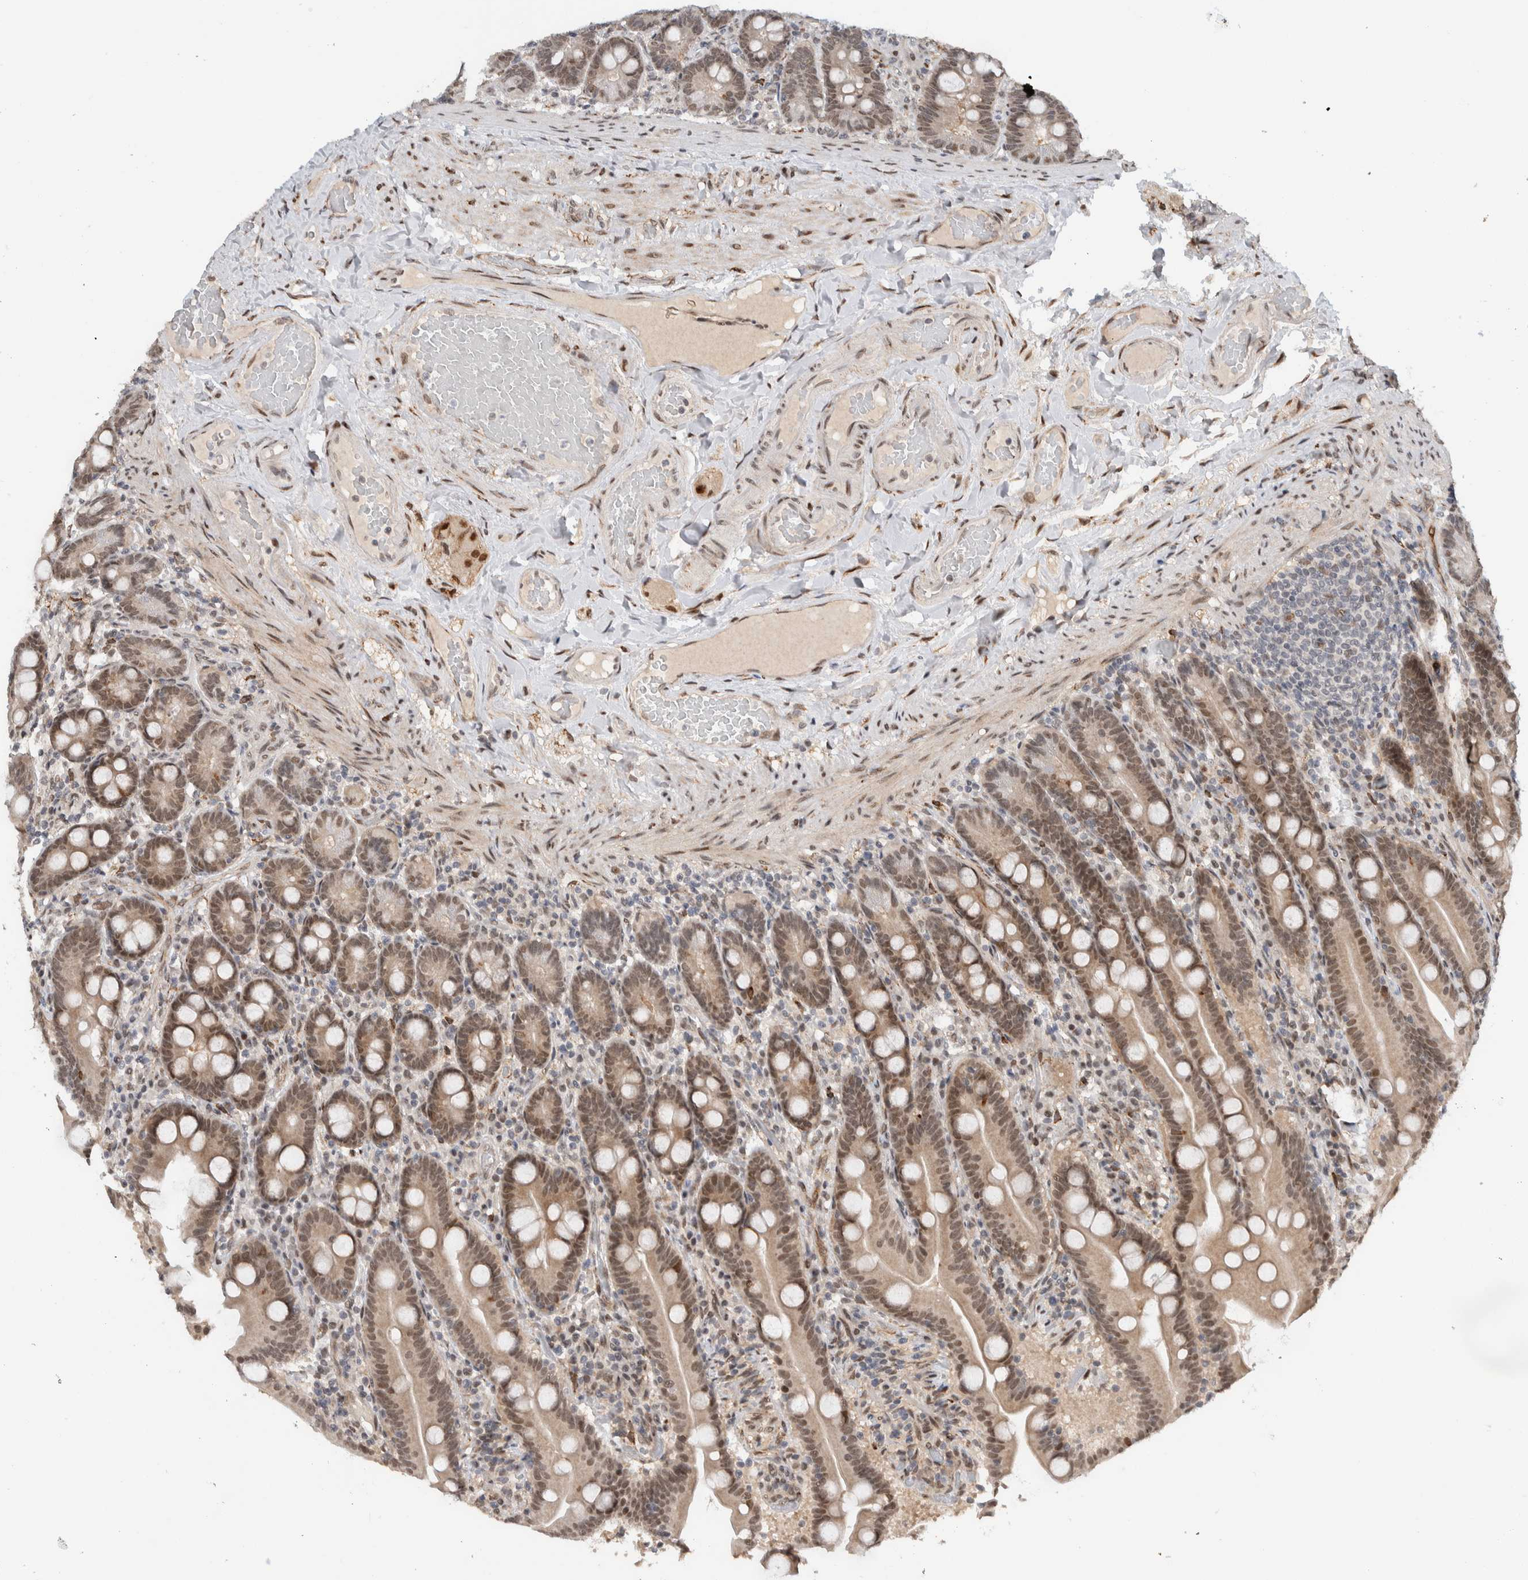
{"staining": {"intensity": "moderate", "quantity": ">75%", "location": "cytoplasmic/membranous,nuclear"}, "tissue": "duodenum", "cell_type": "Glandular cells", "image_type": "normal", "snomed": [{"axis": "morphology", "description": "Normal tissue, NOS"}, {"axis": "topography", "description": "Duodenum"}], "caption": "Immunohistochemistry (IHC) photomicrograph of normal duodenum: human duodenum stained using immunohistochemistry exhibits medium levels of moderate protein expression localized specifically in the cytoplasmic/membranous,nuclear of glandular cells, appearing as a cytoplasmic/membranous,nuclear brown color.", "gene": "TNRC18", "patient": {"sex": "male", "age": 54}}